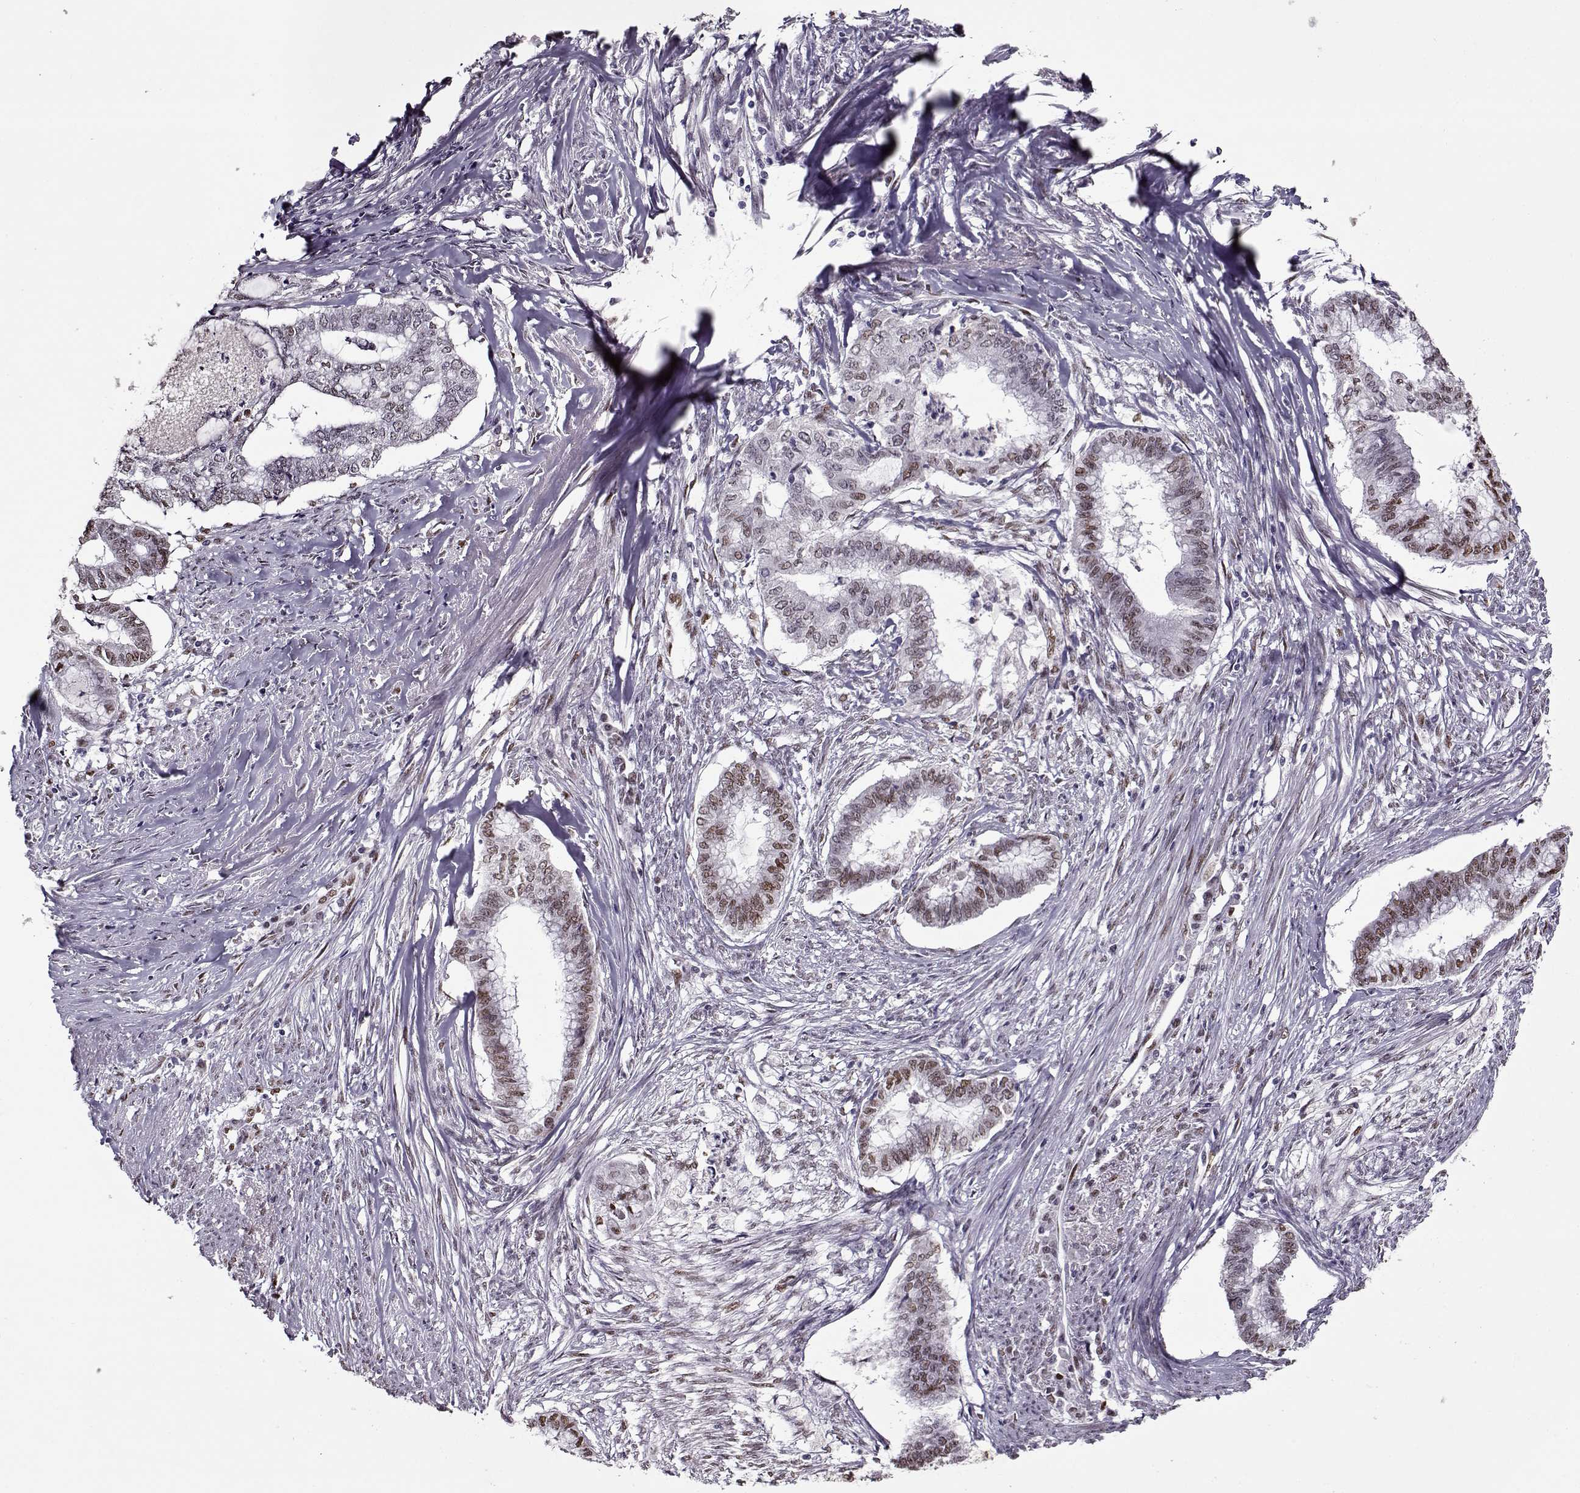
{"staining": {"intensity": "weak", "quantity": "<25%", "location": "nuclear"}, "tissue": "endometrial cancer", "cell_type": "Tumor cells", "image_type": "cancer", "snomed": [{"axis": "morphology", "description": "Adenocarcinoma, NOS"}, {"axis": "topography", "description": "Endometrium"}], "caption": "Protein analysis of endometrial adenocarcinoma demonstrates no significant staining in tumor cells.", "gene": "PRMT8", "patient": {"sex": "female", "age": 79}}